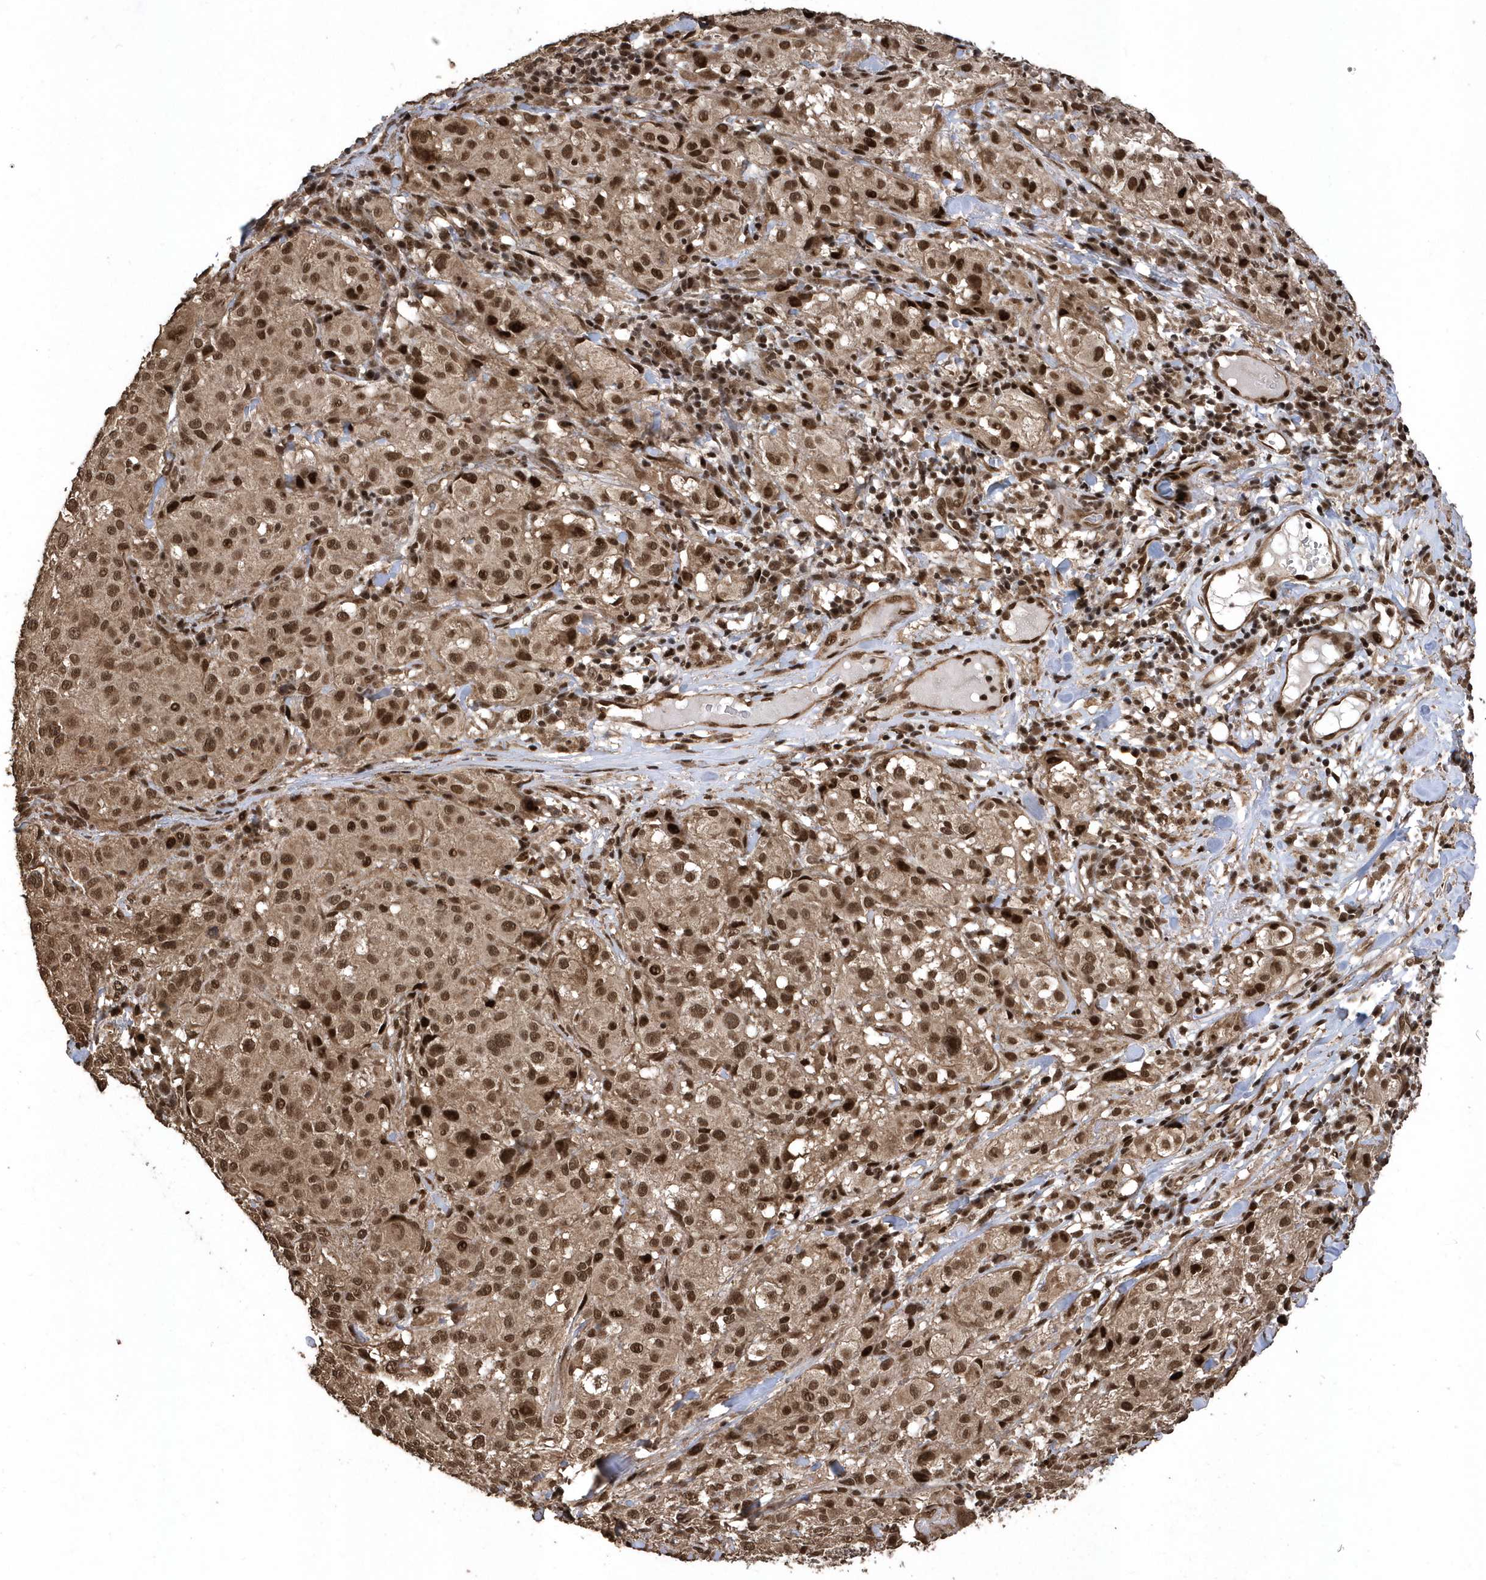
{"staining": {"intensity": "moderate", "quantity": ">75%", "location": "cytoplasmic/membranous,nuclear"}, "tissue": "melanoma", "cell_type": "Tumor cells", "image_type": "cancer", "snomed": [{"axis": "morphology", "description": "Necrosis, NOS"}, {"axis": "morphology", "description": "Malignant melanoma, NOS"}, {"axis": "topography", "description": "Skin"}], "caption": "Moderate cytoplasmic/membranous and nuclear positivity for a protein is identified in about >75% of tumor cells of melanoma using immunohistochemistry (IHC).", "gene": "INTS12", "patient": {"sex": "female", "age": 87}}